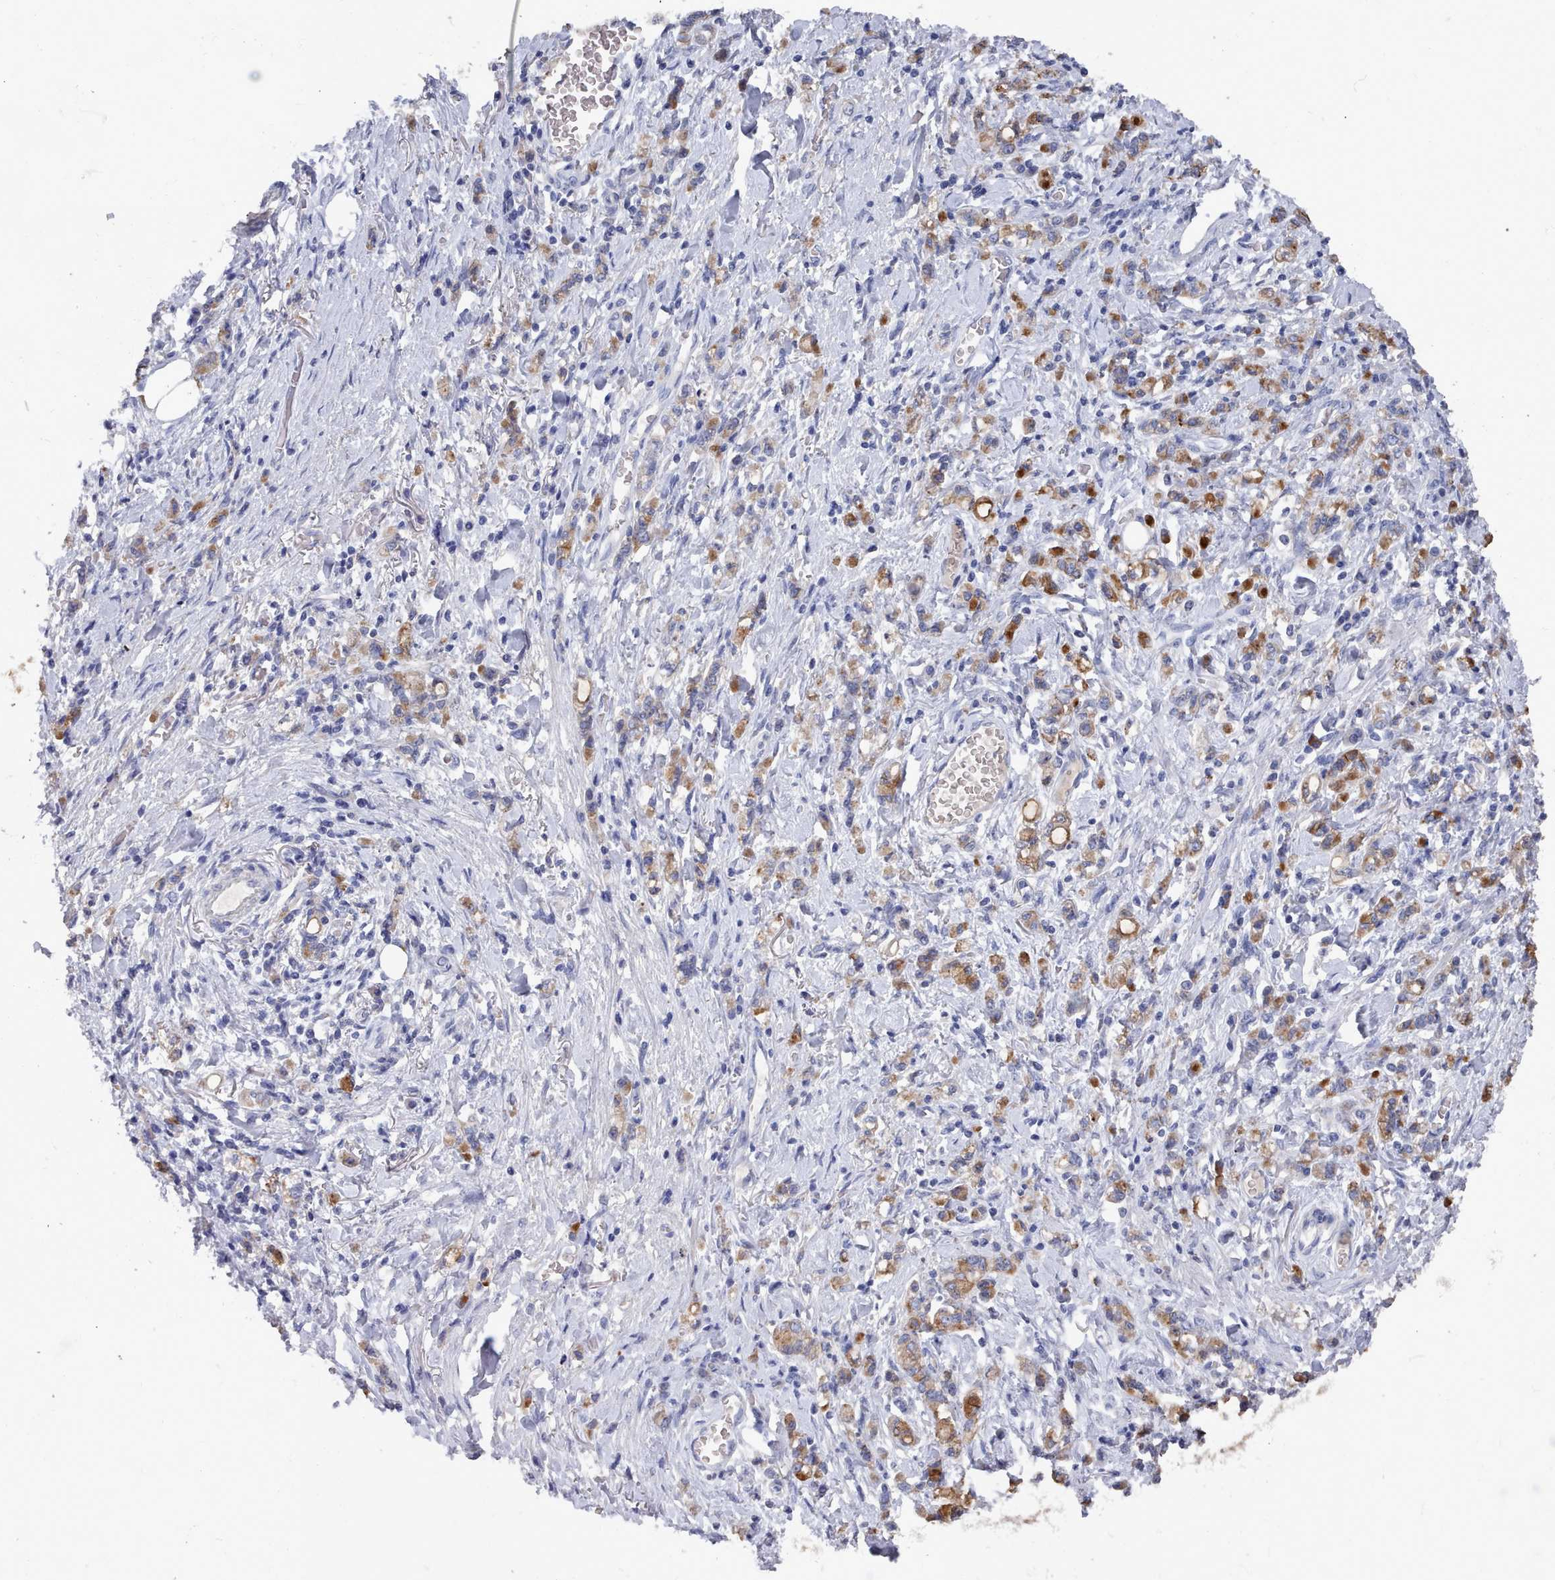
{"staining": {"intensity": "moderate", "quantity": "25%-75%", "location": "cytoplasmic/membranous"}, "tissue": "stomach cancer", "cell_type": "Tumor cells", "image_type": "cancer", "snomed": [{"axis": "morphology", "description": "Adenocarcinoma, NOS"}, {"axis": "topography", "description": "Stomach"}], "caption": "Immunohistochemical staining of human stomach adenocarcinoma exhibits moderate cytoplasmic/membranous protein positivity in approximately 25%-75% of tumor cells. The staining was performed using DAB to visualize the protein expression in brown, while the nuclei were stained in blue with hematoxylin (Magnification: 20x).", "gene": "ACAD11", "patient": {"sex": "male", "age": 77}}